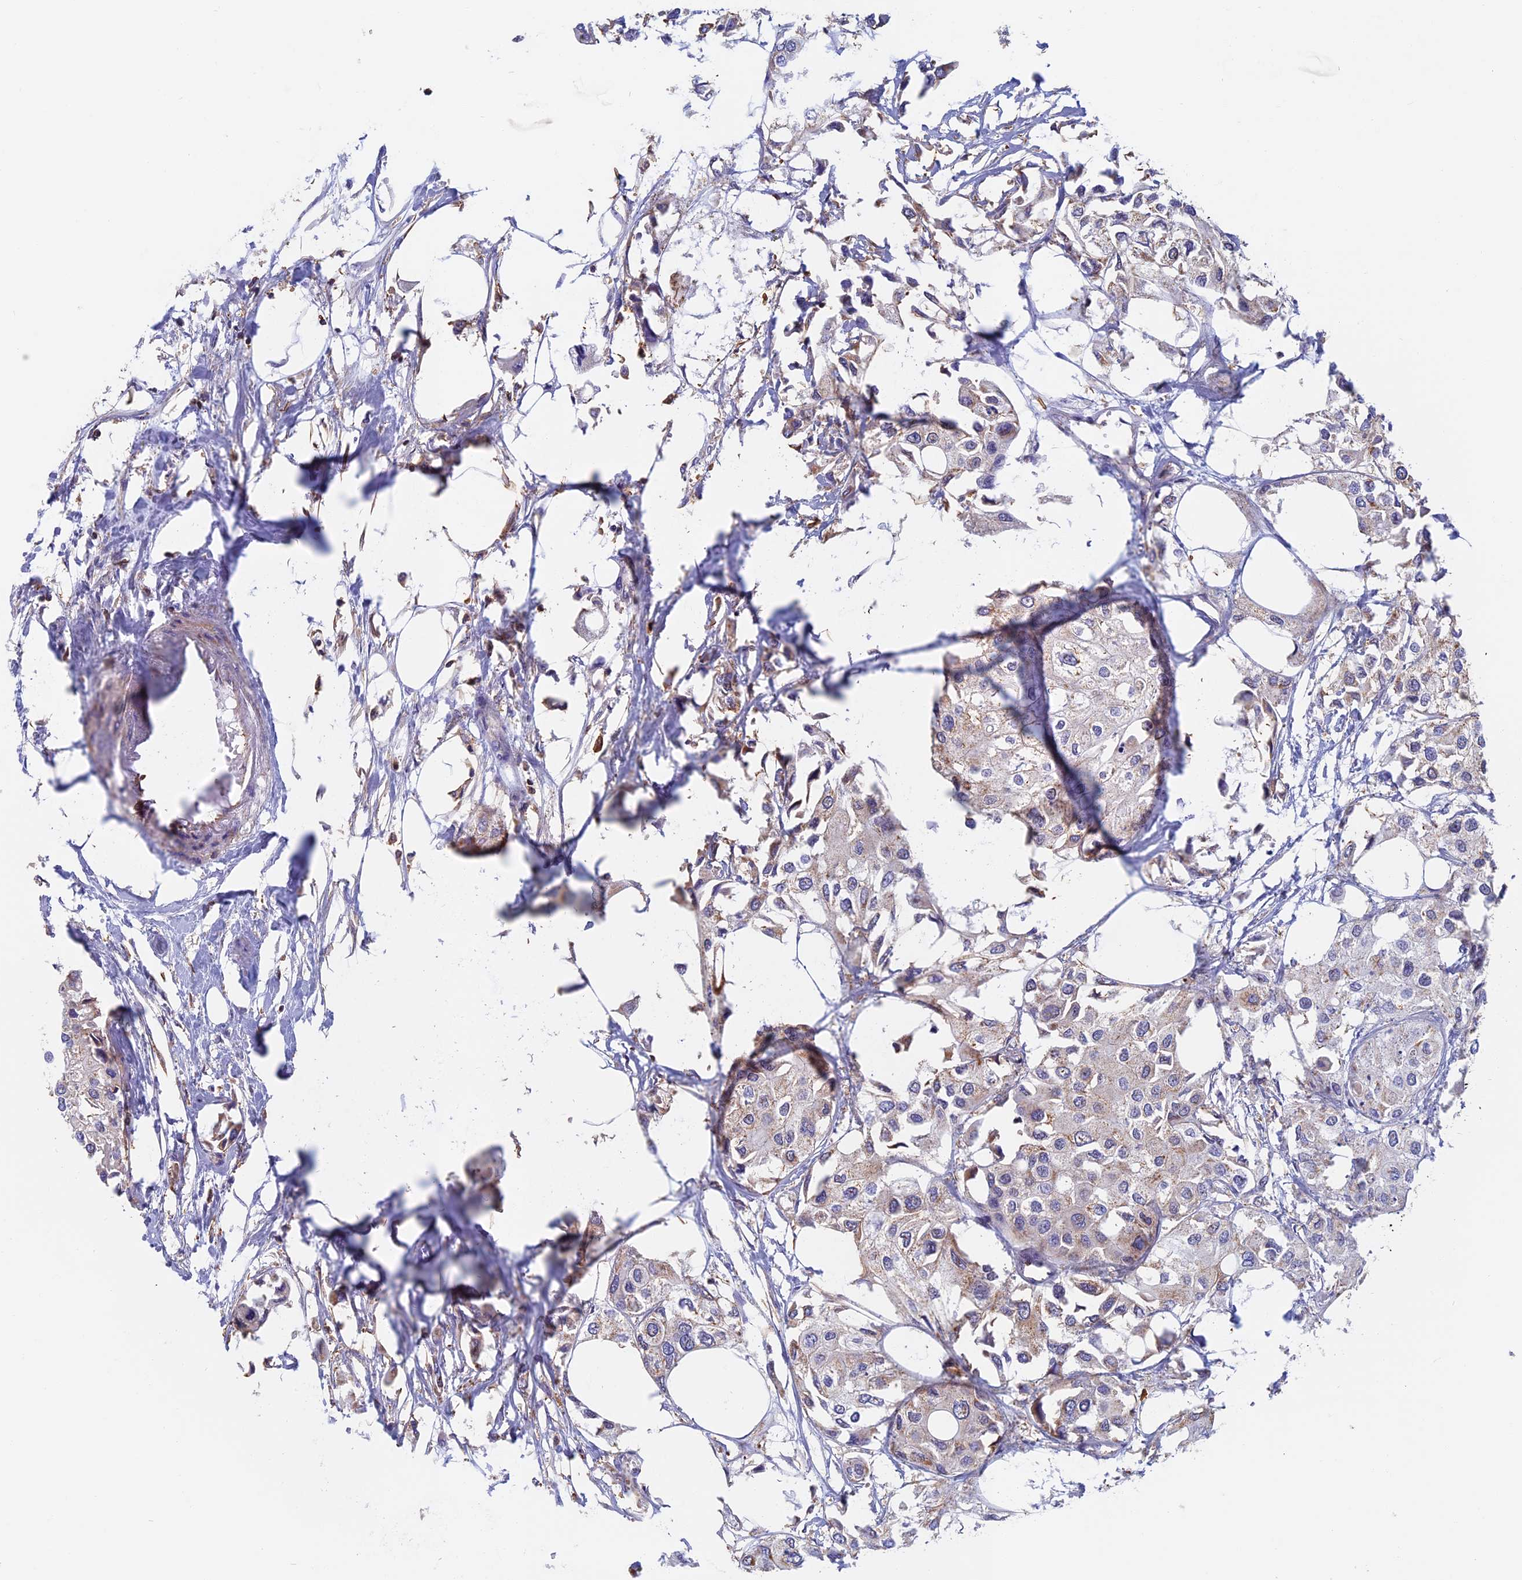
{"staining": {"intensity": "negative", "quantity": "none", "location": "none"}, "tissue": "urothelial cancer", "cell_type": "Tumor cells", "image_type": "cancer", "snomed": [{"axis": "morphology", "description": "Urothelial carcinoma, High grade"}, {"axis": "topography", "description": "Urinary bladder"}], "caption": "High power microscopy micrograph of an immunohistochemistry image of urothelial carcinoma (high-grade), revealing no significant staining in tumor cells.", "gene": "HSD17B8", "patient": {"sex": "male", "age": 64}}